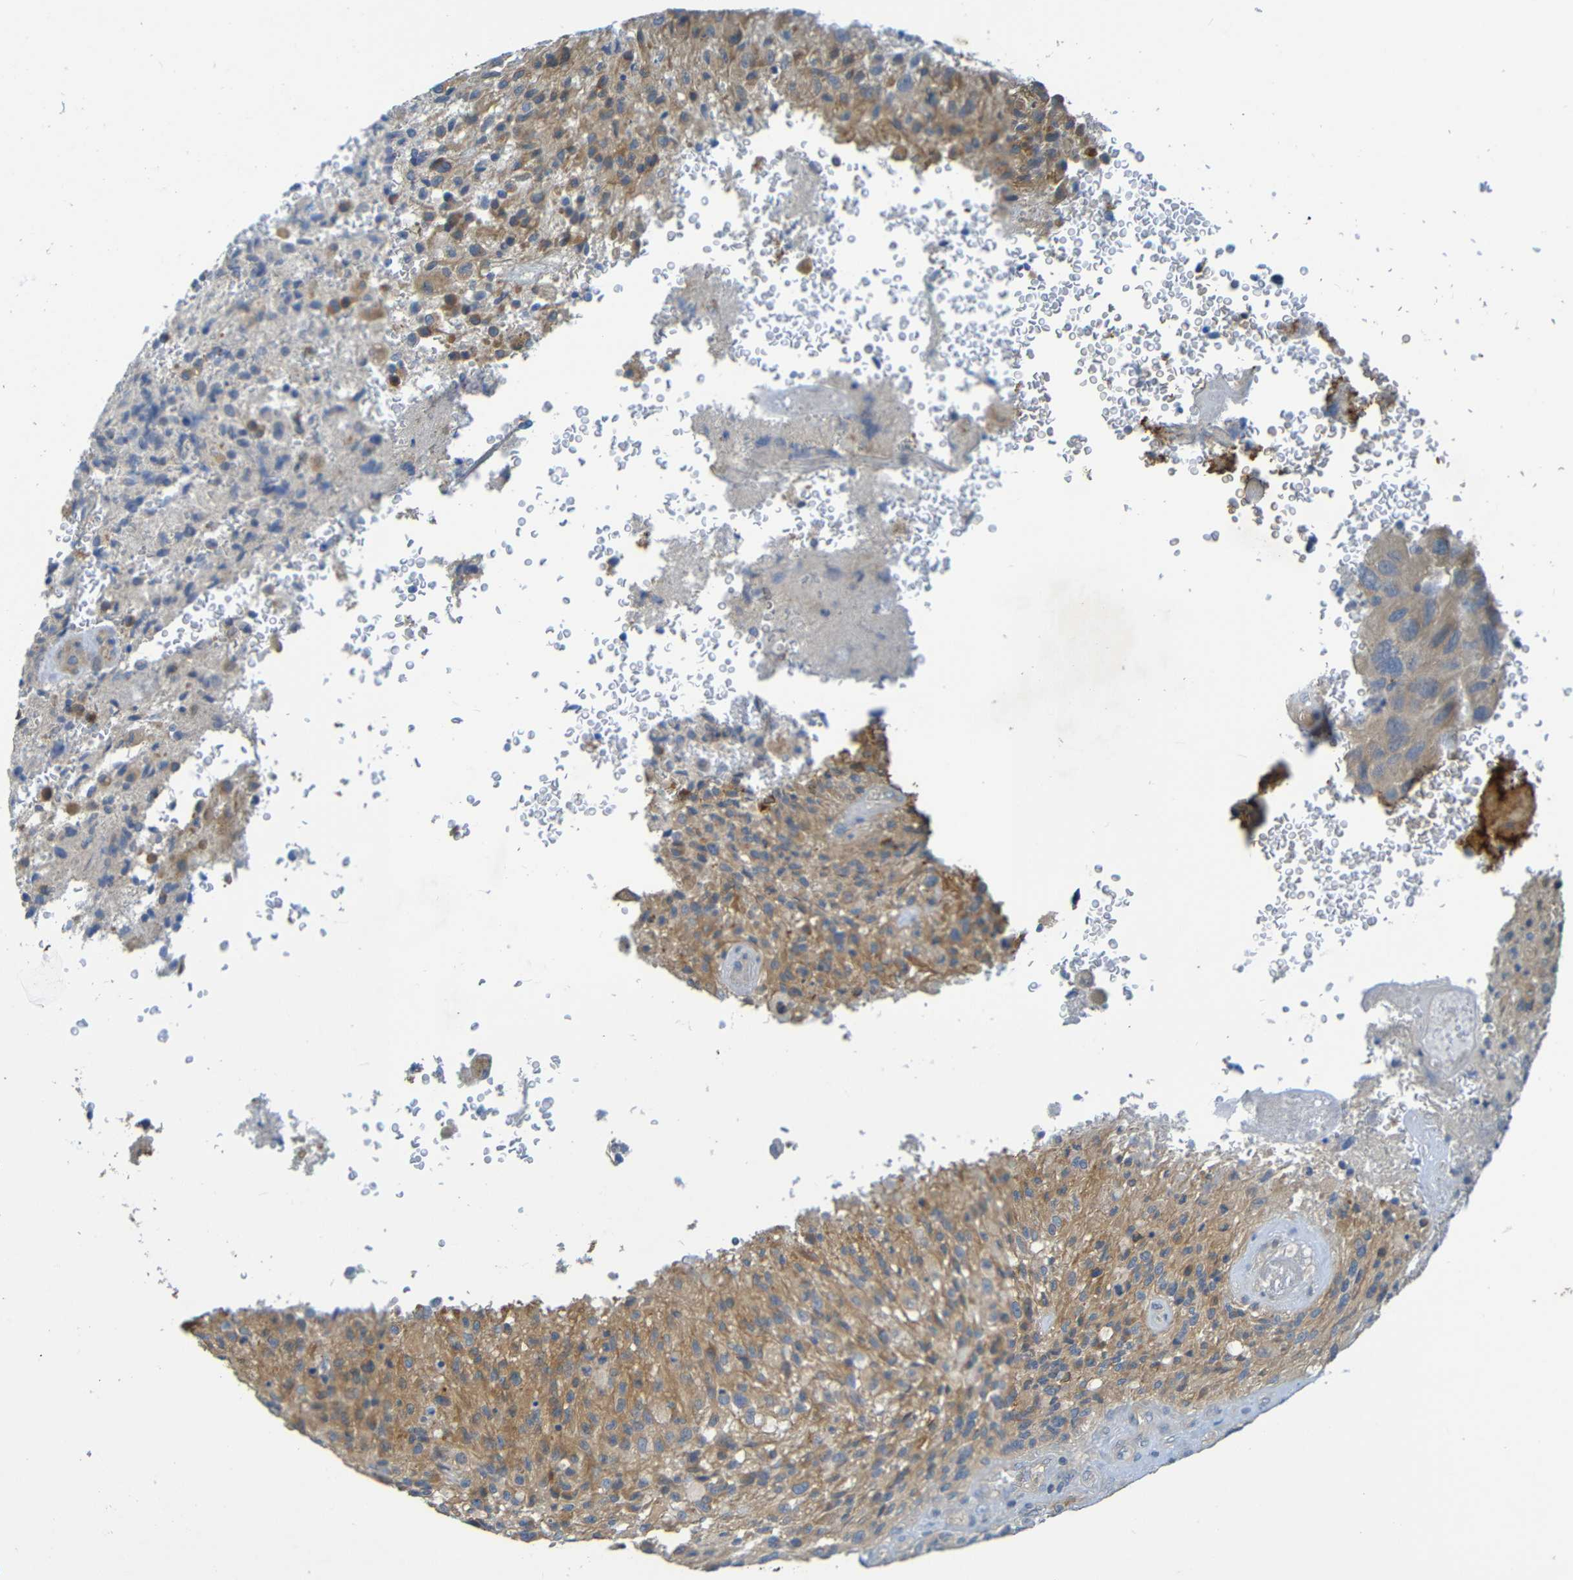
{"staining": {"intensity": "moderate", "quantity": ">75%", "location": "cytoplasmic/membranous"}, "tissue": "glioma", "cell_type": "Tumor cells", "image_type": "cancer", "snomed": [{"axis": "morphology", "description": "Normal tissue, NOS"}, {"axis": "morphology", "description": "Glioma, malignant, High grade"}, {"axis": "topography", "description": "Cerebral cortex"}], "caption": "Protein expression analysis of human glioma reveals moderate cytoplasmic/membranous expression in about >75% of tumor cells.", "gene": "CYP4F2", "patient": {"sex": "male", "age": 56}}